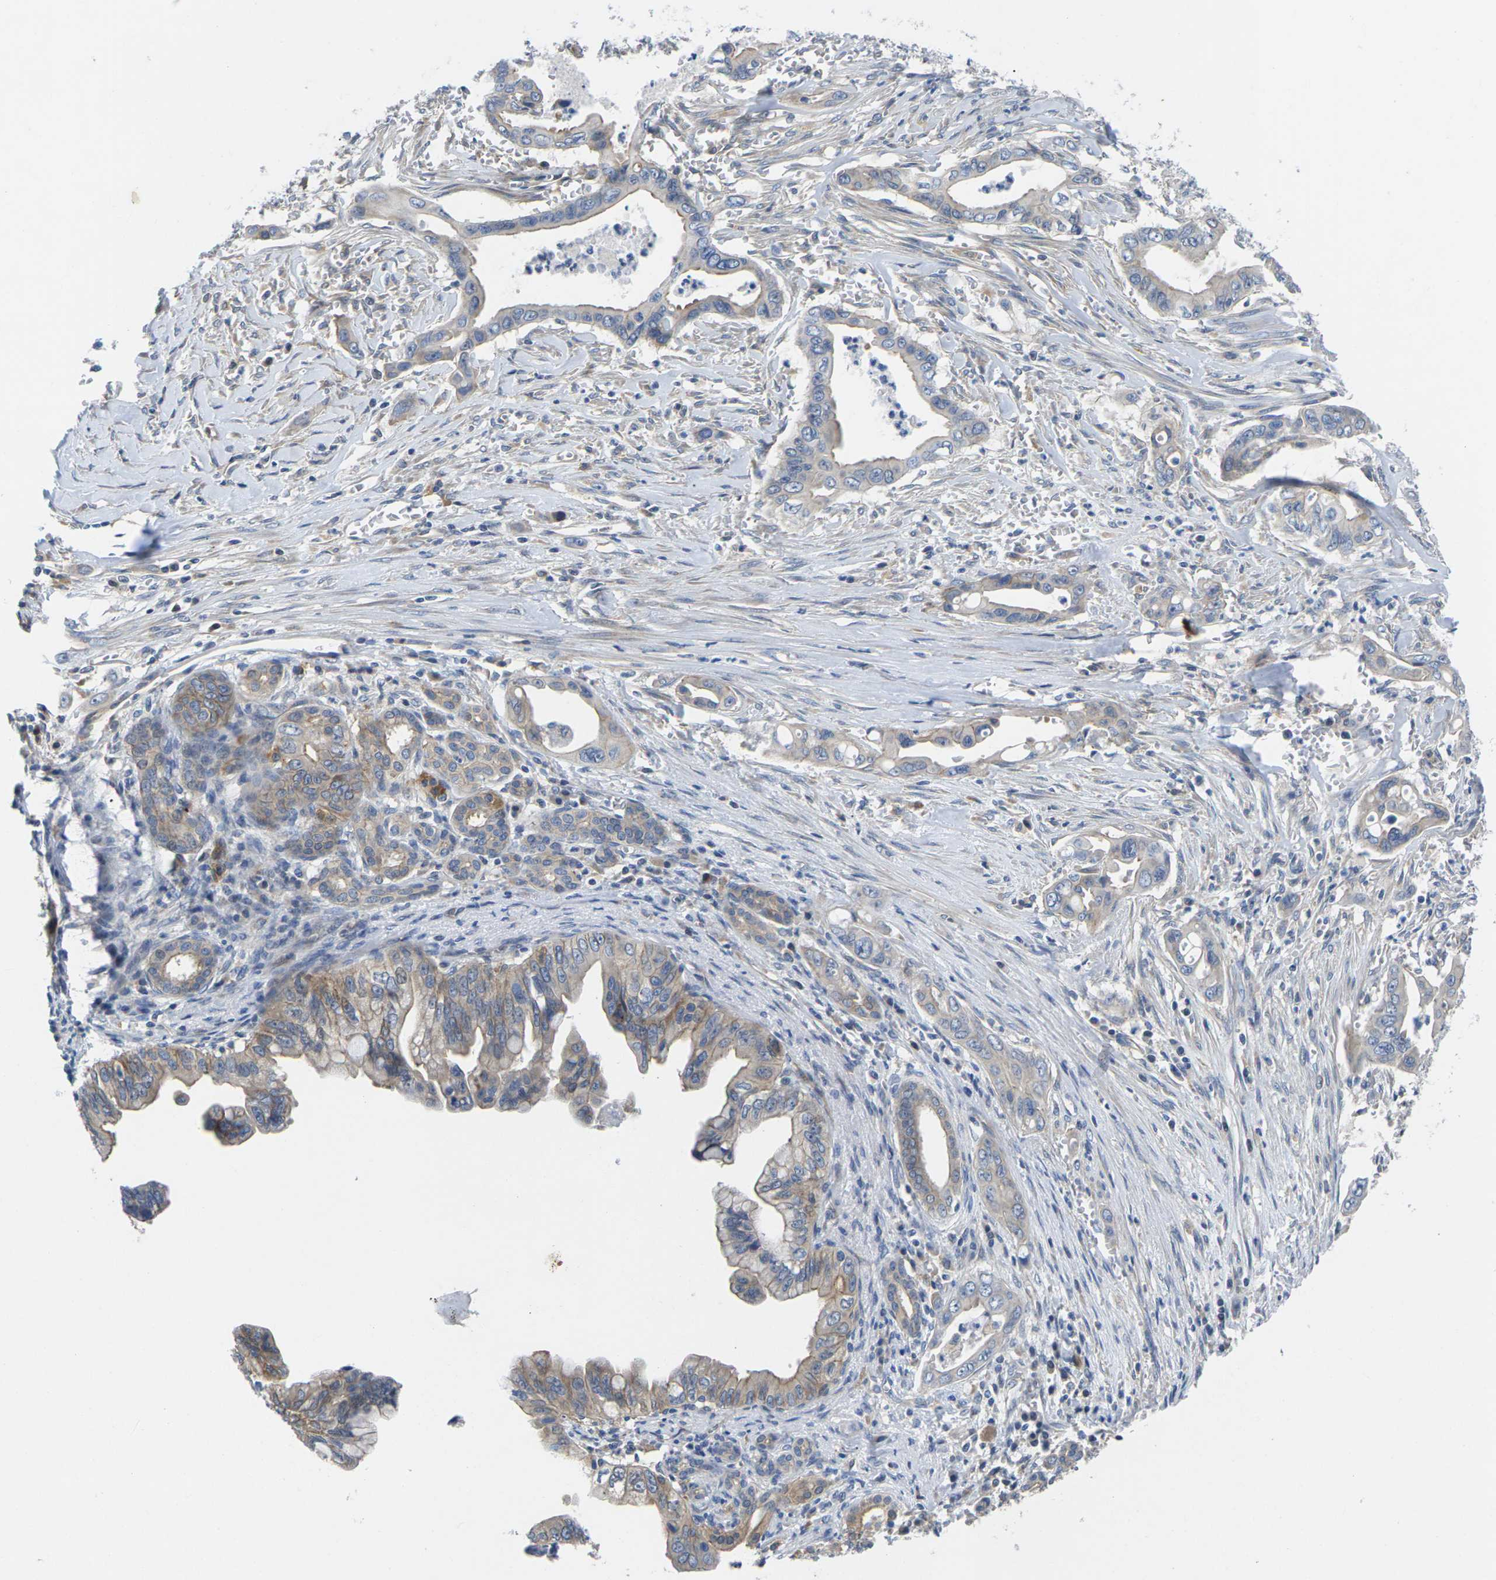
{"staining": {"intensity": "weak", "quantity": "25%-75%", "location": "cytoplasmic/membranous"}, "tissue": "pancreatic cancer", "cell_type": "Tumor cells", "image_type": "cancer", "snomed": [{"axis": "morphology", "description": "Adenocarcinoma, NOS"}, {"axis": "topography", "description": "Pancreas"}], "caption": "A low amount of weak cytoplasmic/membranous expression is present in approximately 25%-75% of tumor cells in pancreatic cancer tissue.", "gene": "SCNN1A", "patient": {"sex": "male", "age": 59}}